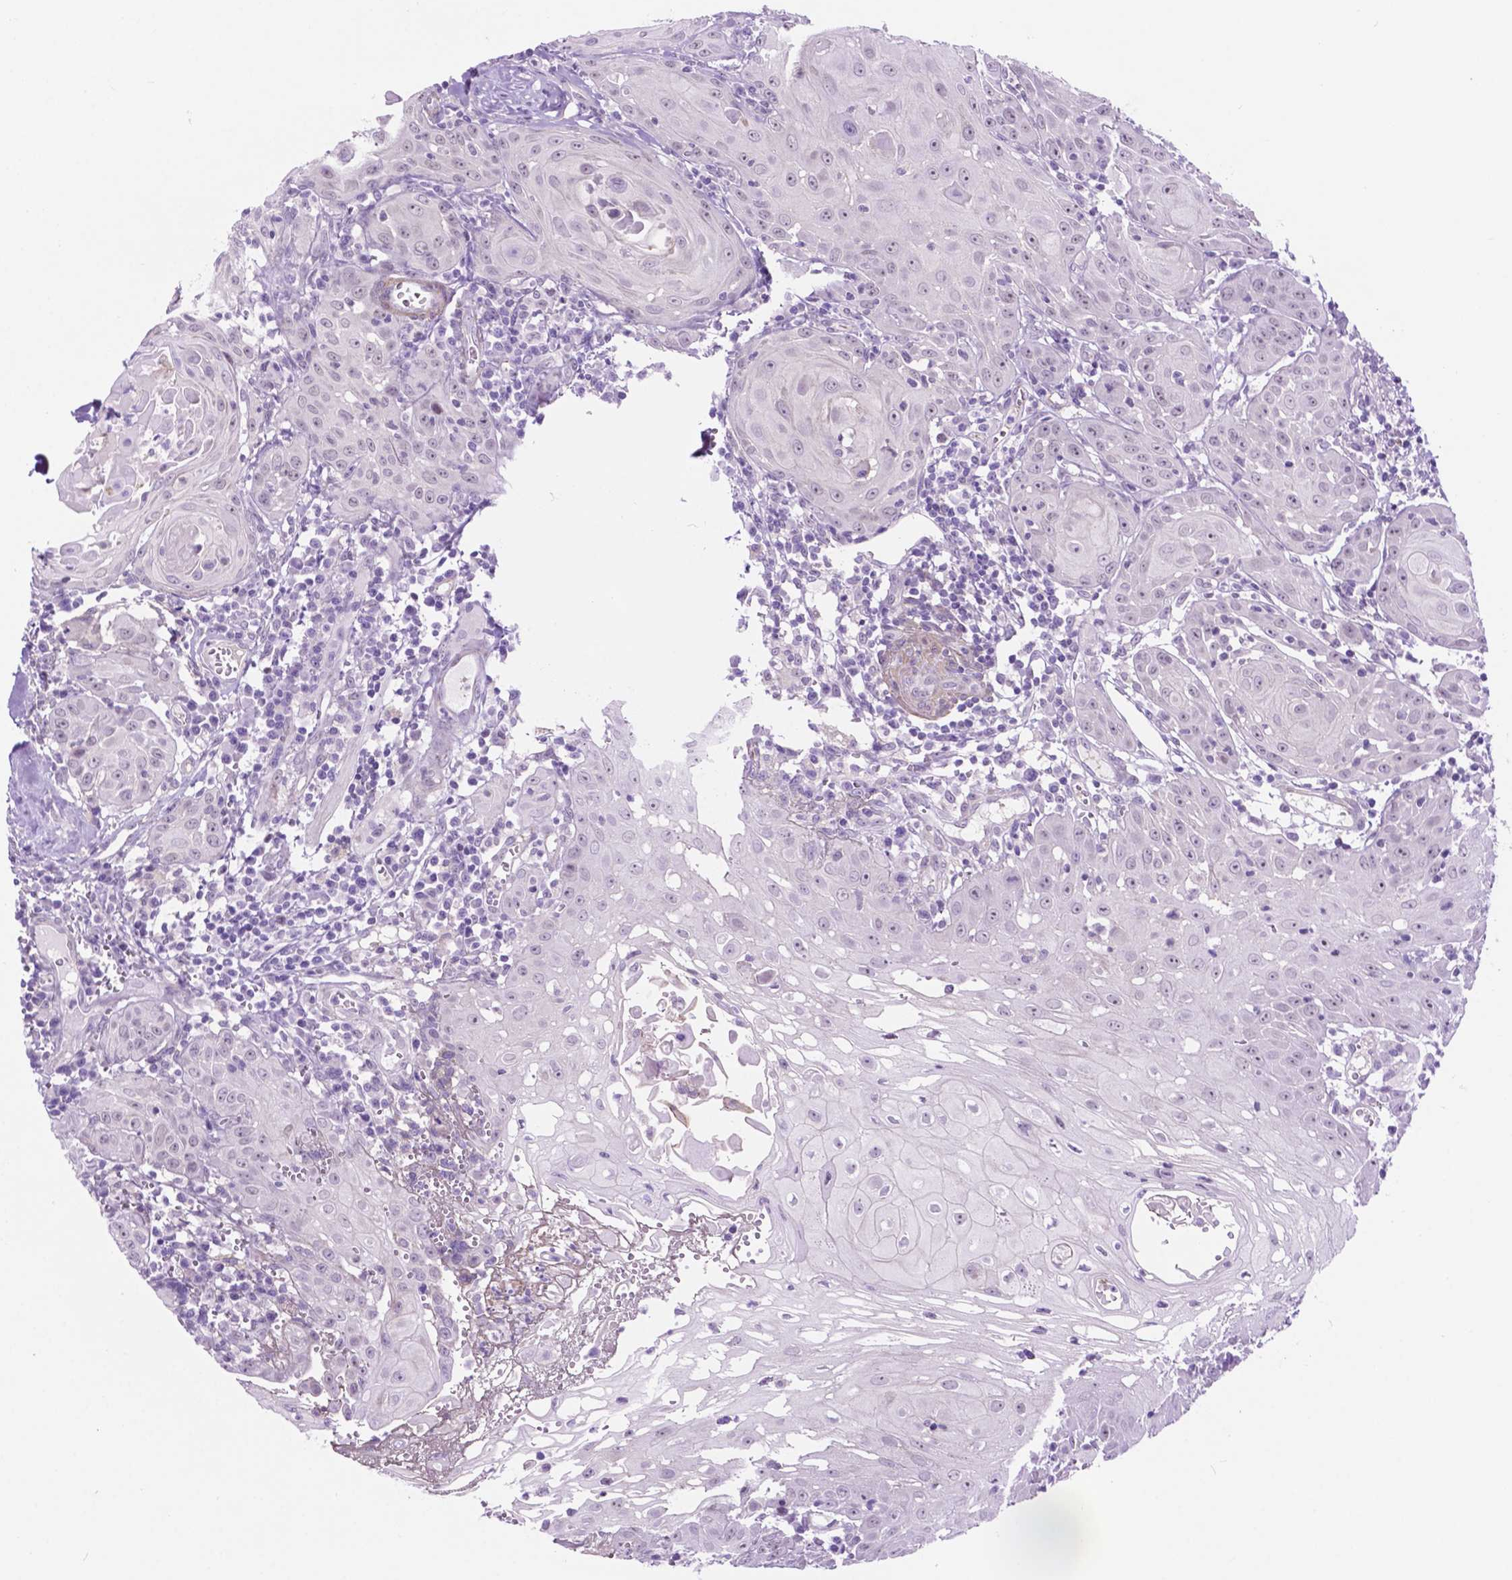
{"staining": {"intensity": "negative", "quantity": "none", "location": "none"}, "tissue": "head and neck cancer", "cell_type": "Tumor cells", "image_type": "cancer", "snomed": [{"axis": "morphology", "description": "Squamous cell carcinoma, NOS"}, {"axis": "topography", "description": "Head-Neck"}], "caption": "Squamous cell carcinoma (head and neck) stained for a protein using immunohistochemistry demonstrates no staining tumor cells.", "gene": "ACY3", "patient": {"sex": "female", "age": 80}}